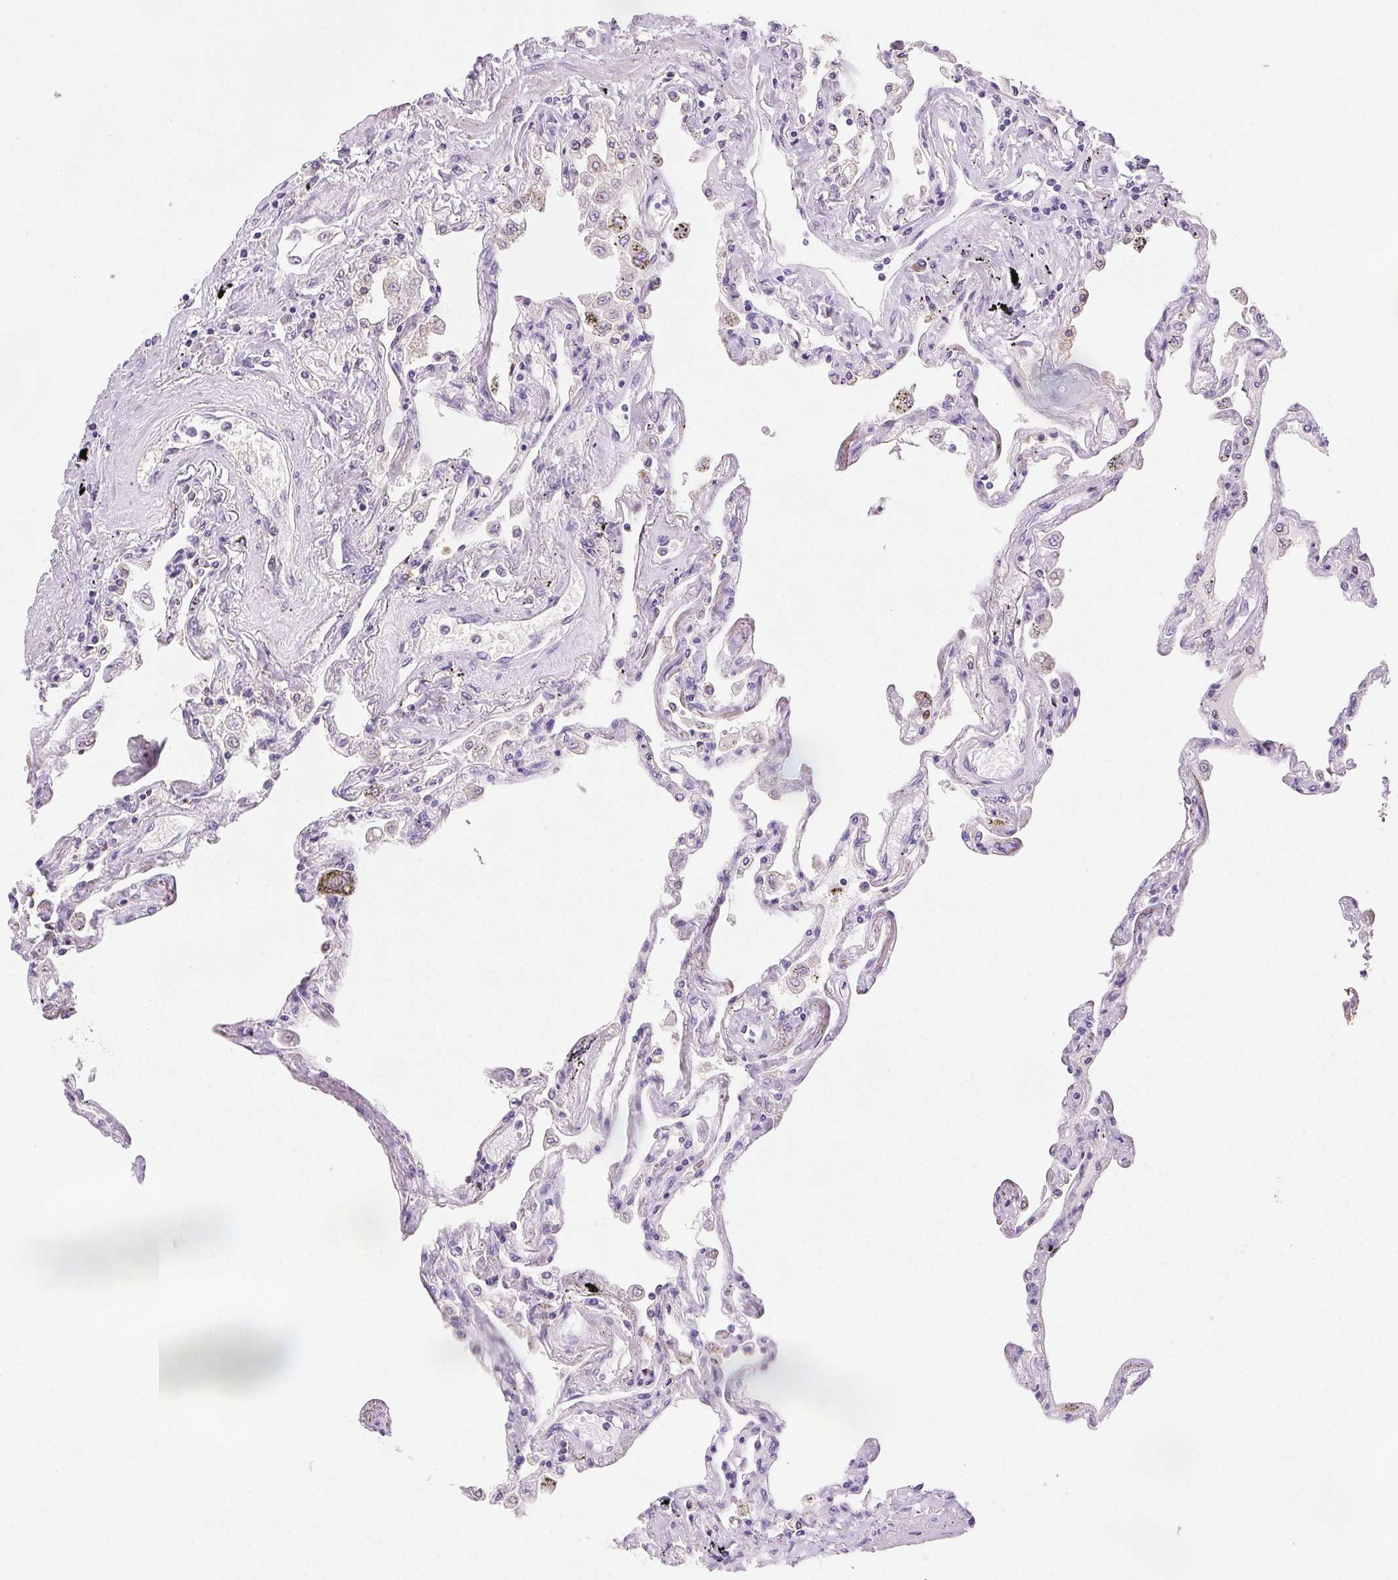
{"staining": {"intensity": "negative", "quantity": "none", "location": "none"}, "tissue": "lung", "cell_type": "Alveolar cells", "image_type": "normal", "snomed": [{"axis": "morphology", "description": "Normal tissue, NOS"}, {"axis": "morphology", "description": "Adenocarcinoma, NOS"}, {"axis": "topography", "description": "Cartilage tissue"}, {"axis": "topography", "description": "Lung"}], "caption": "Alveolar cells show no significant protein staining in benign lung. (DAB immunohistochemistry (IHC) with hematoxylin counter stain).", "gene": "ARHGAP11B", "patient": {"sex": "female", "age": 67}}